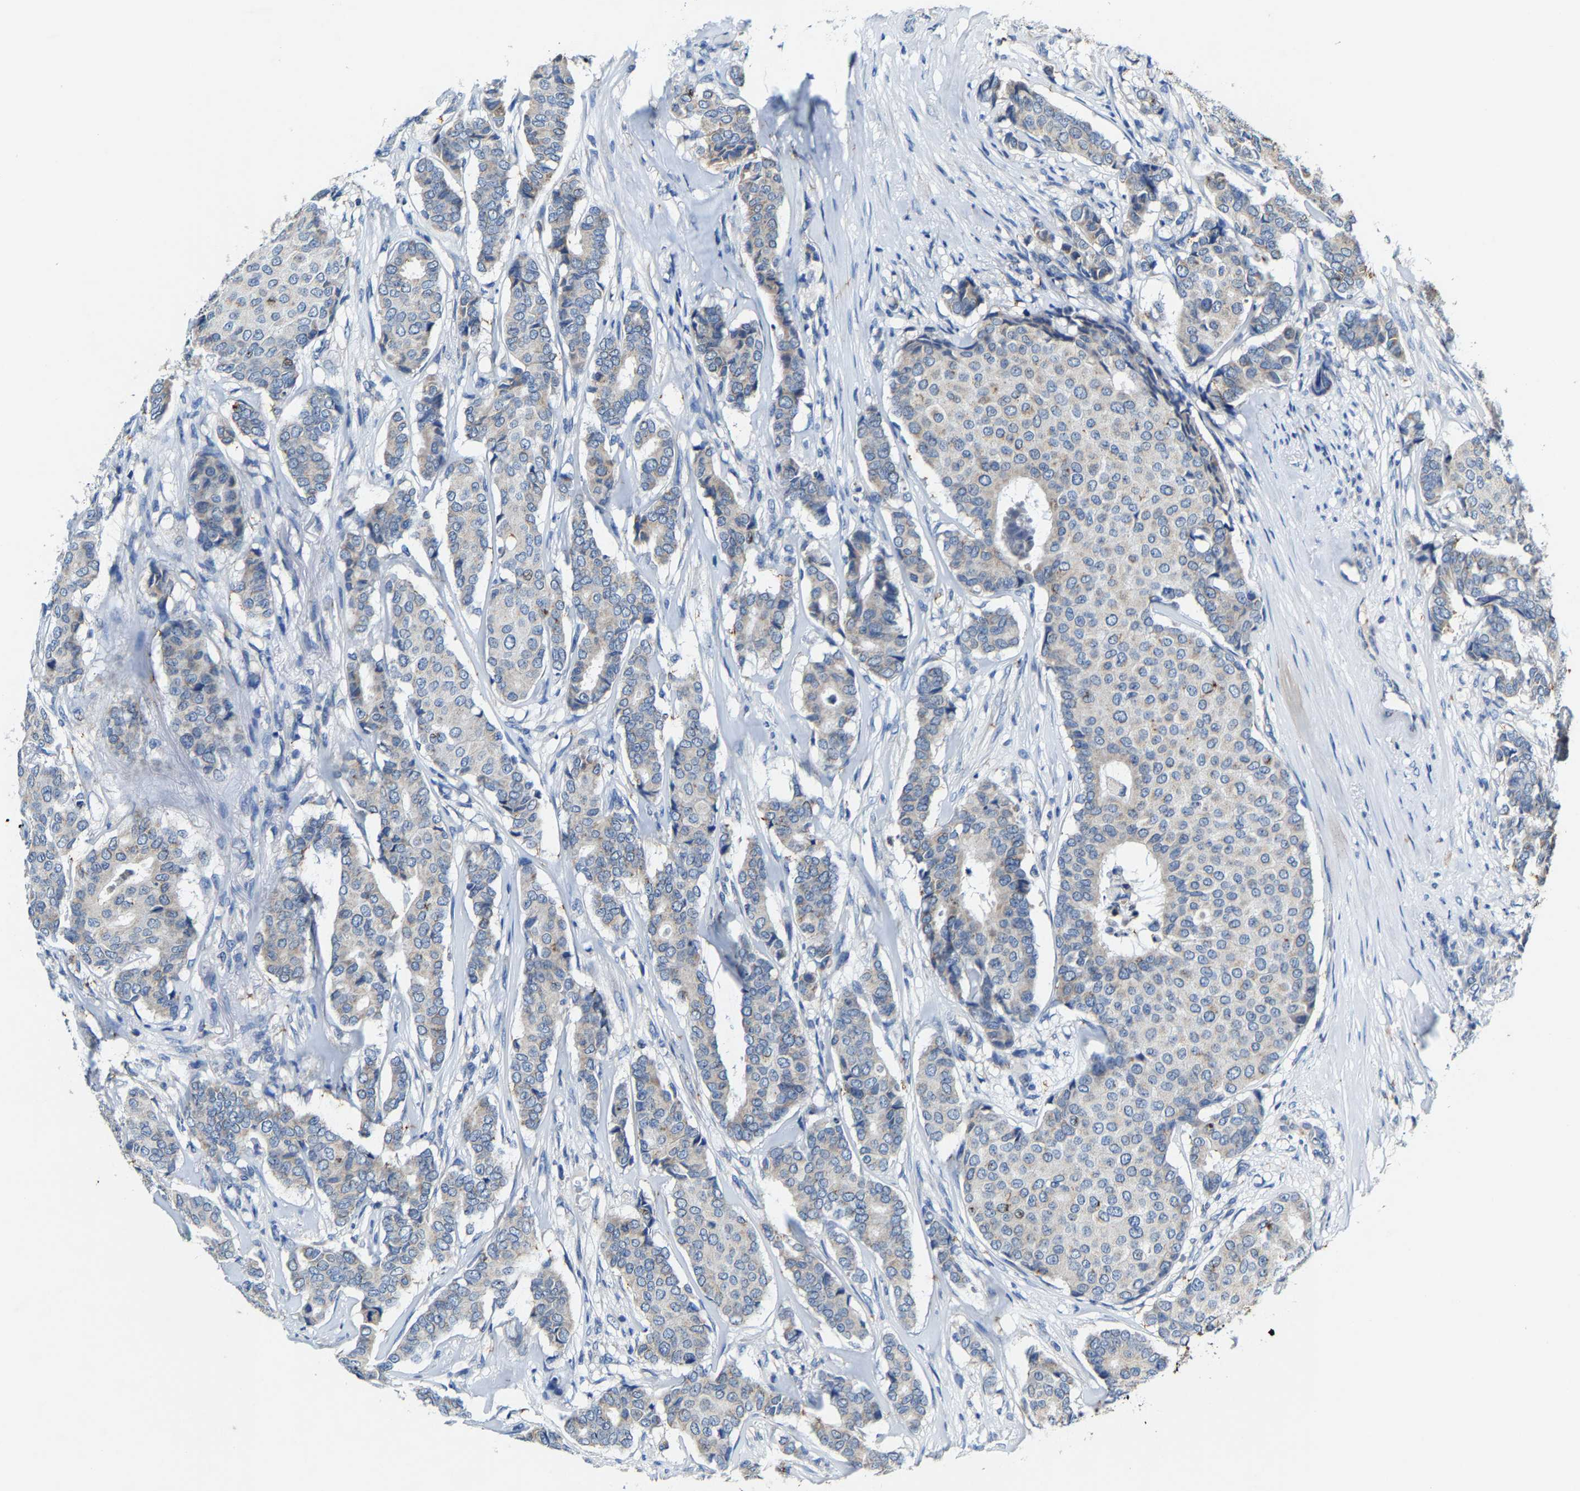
{"staining": {"intensity": "negative", "quantity": "none", "location": "none"}, "tissue": "breast cancer", "cell_type": "Tumor cells", "image_type": "cancer", "snomed": [{"axis": "morphology", "description": "Duct carcinoma"}, {"axis": "topography", "description": "Breast"}], "caption": "An image of human breast cancer (intraductal carcinoma) is negative for staining in tumor cells.", "gene": "SLC25A25", "patient": {"sex": "female", "age": 75}}